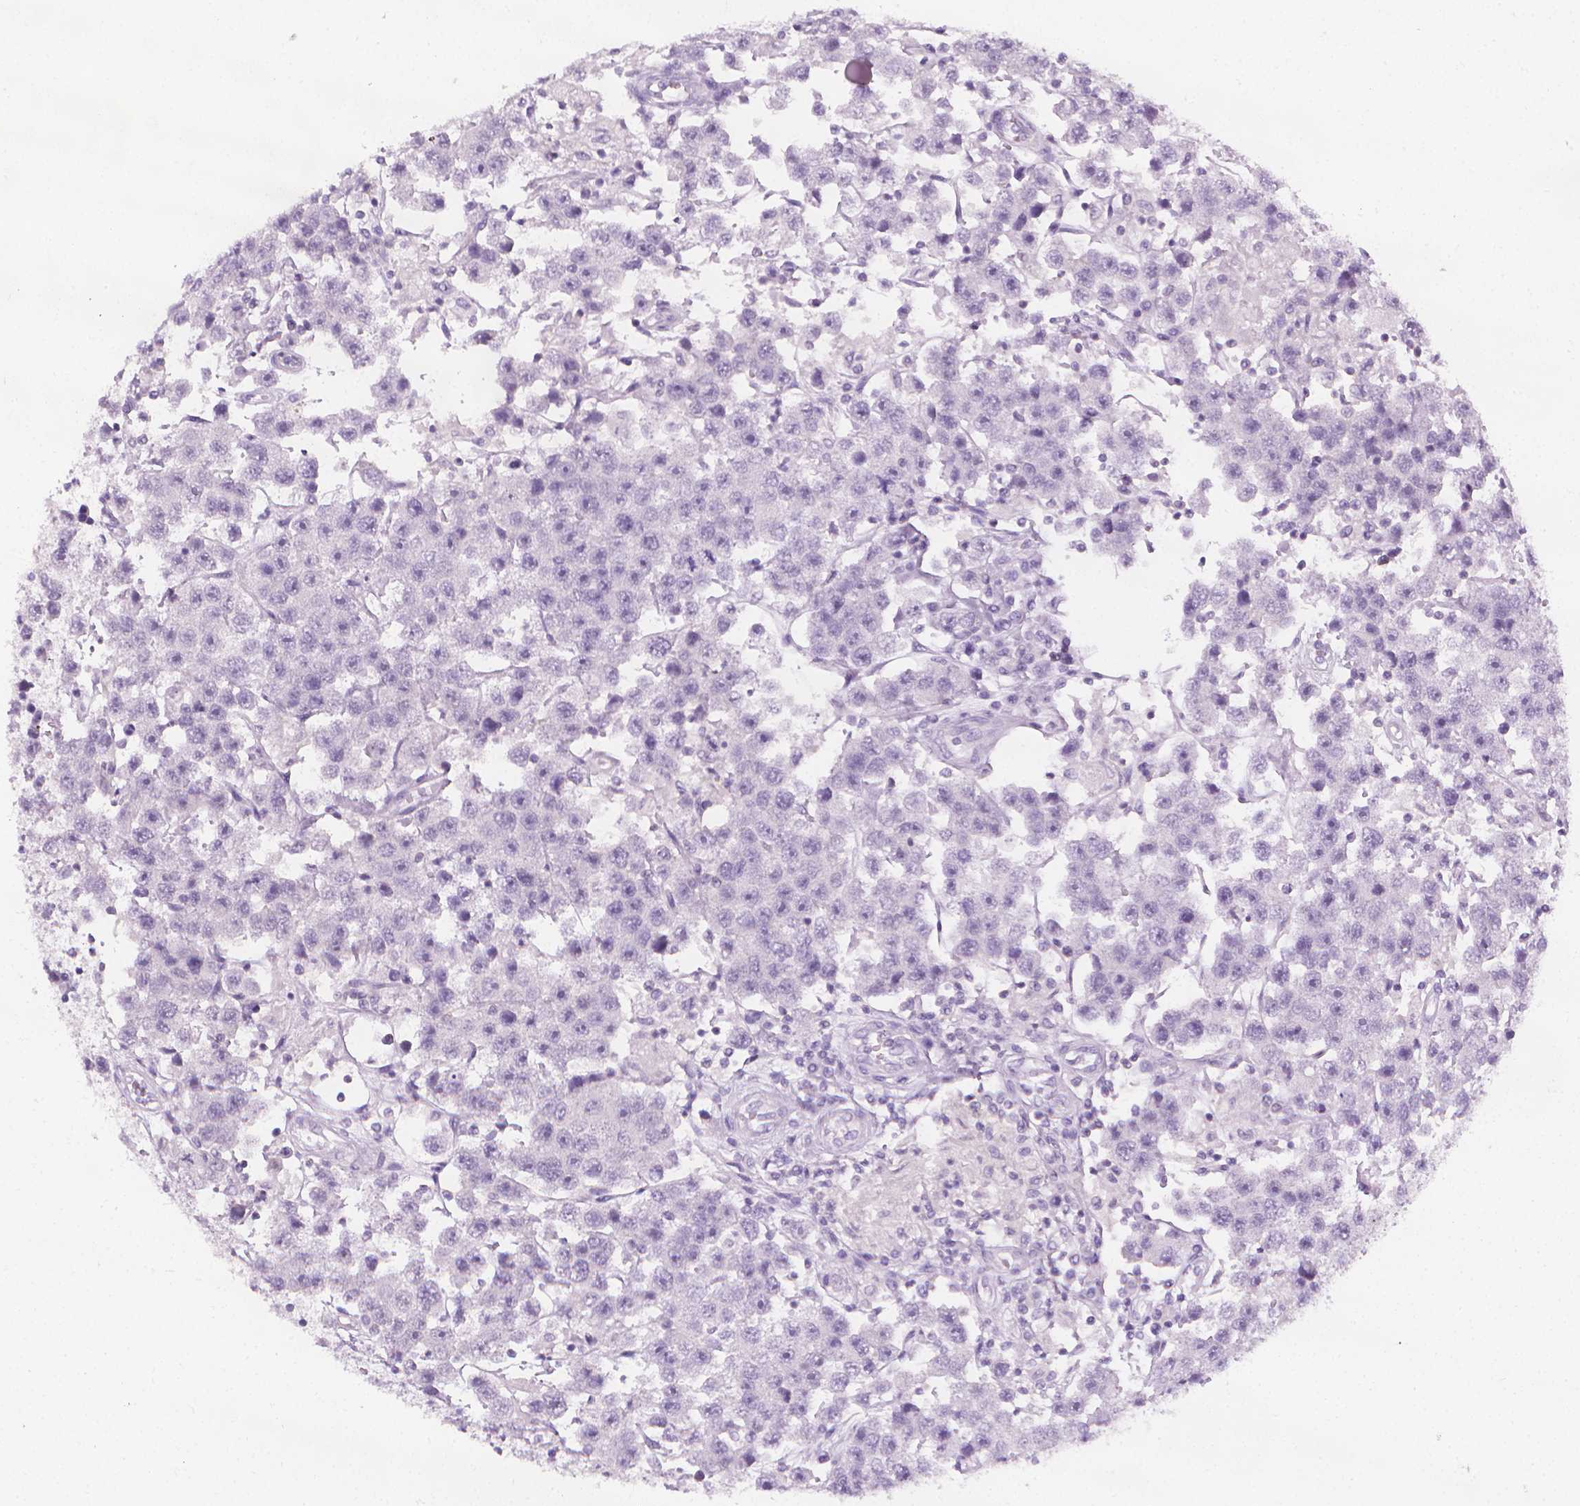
{"staining": {"intensity": "negative", "quantity": "none", "location": "none"}, "tissue": "testis cancer", "cell_type": "Tumor cells", "image_type": "cancer", "snomed": [{"axis": "morphology", "description": "Seminoma, NOS"}, {"axis": "topography", "description": "Testis"}], "caption": "Tumor cells show no significant staining in testis seminoma.", "gene": "DCAF8L1", "patient": {"sex": "male", "age": 45}}